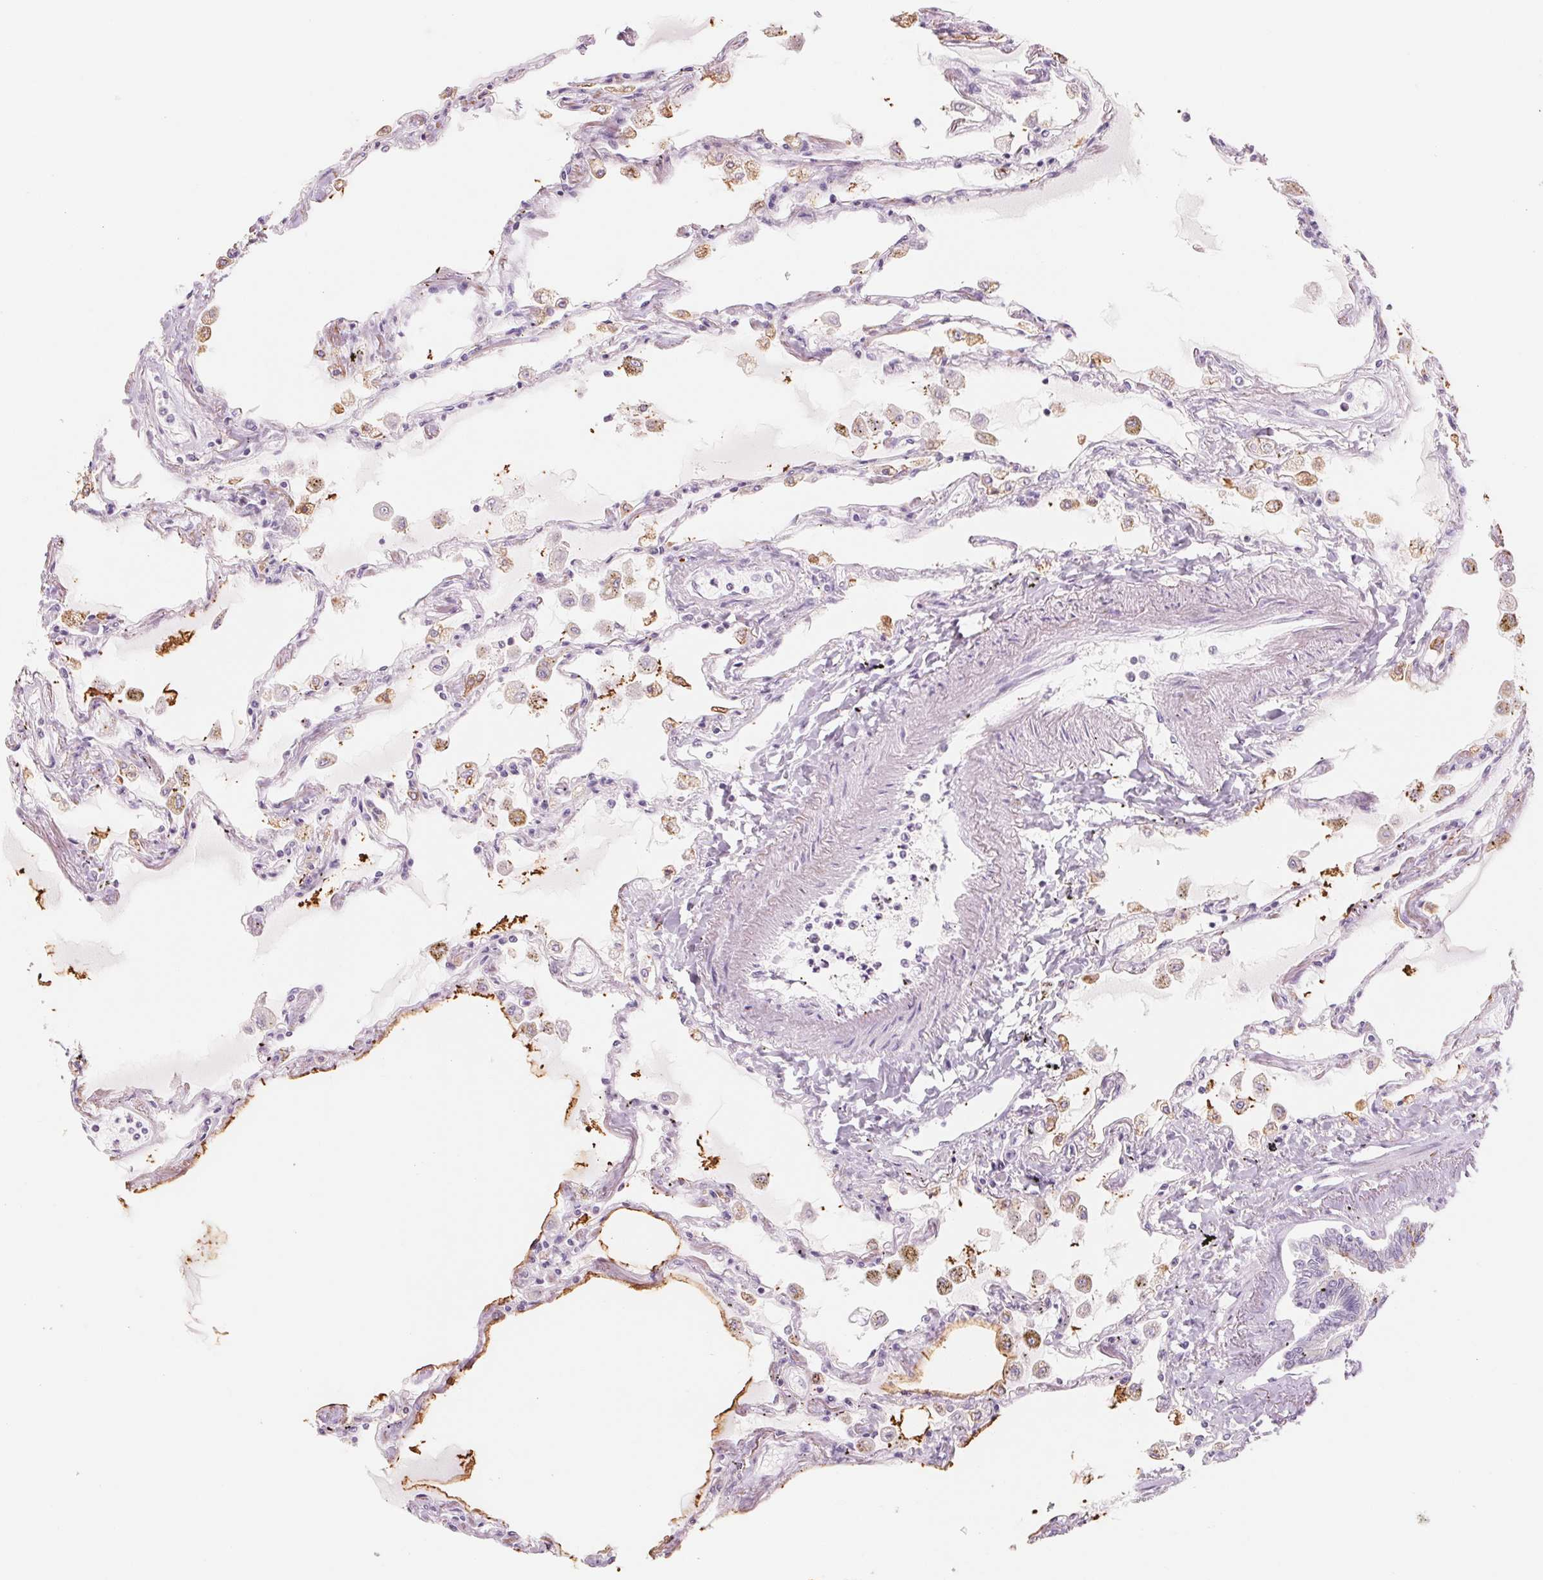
{"staining": {"intensity": "weak", "quantity": "<25%", "location": "cytoplasmic/membranous"}, "tissue": "lung", "cell_type": "Alveolar cells", "image_type": "normal", "snomed": [{"axis": "morphology", "description": "Normal tissue, NOS"}, {"axis": "morphology", "description": "Adenocarcinoma, NOS"}, {"axis": "topography", "description": "Cartilage tissue"}, {"axis": "topography", "description": "Lung"}], "caption": "The image demonstrates no staining of alveolar cells in benign lung.", "gene": "POU1F1", "patient": {"sex": "female", "age": 67}}